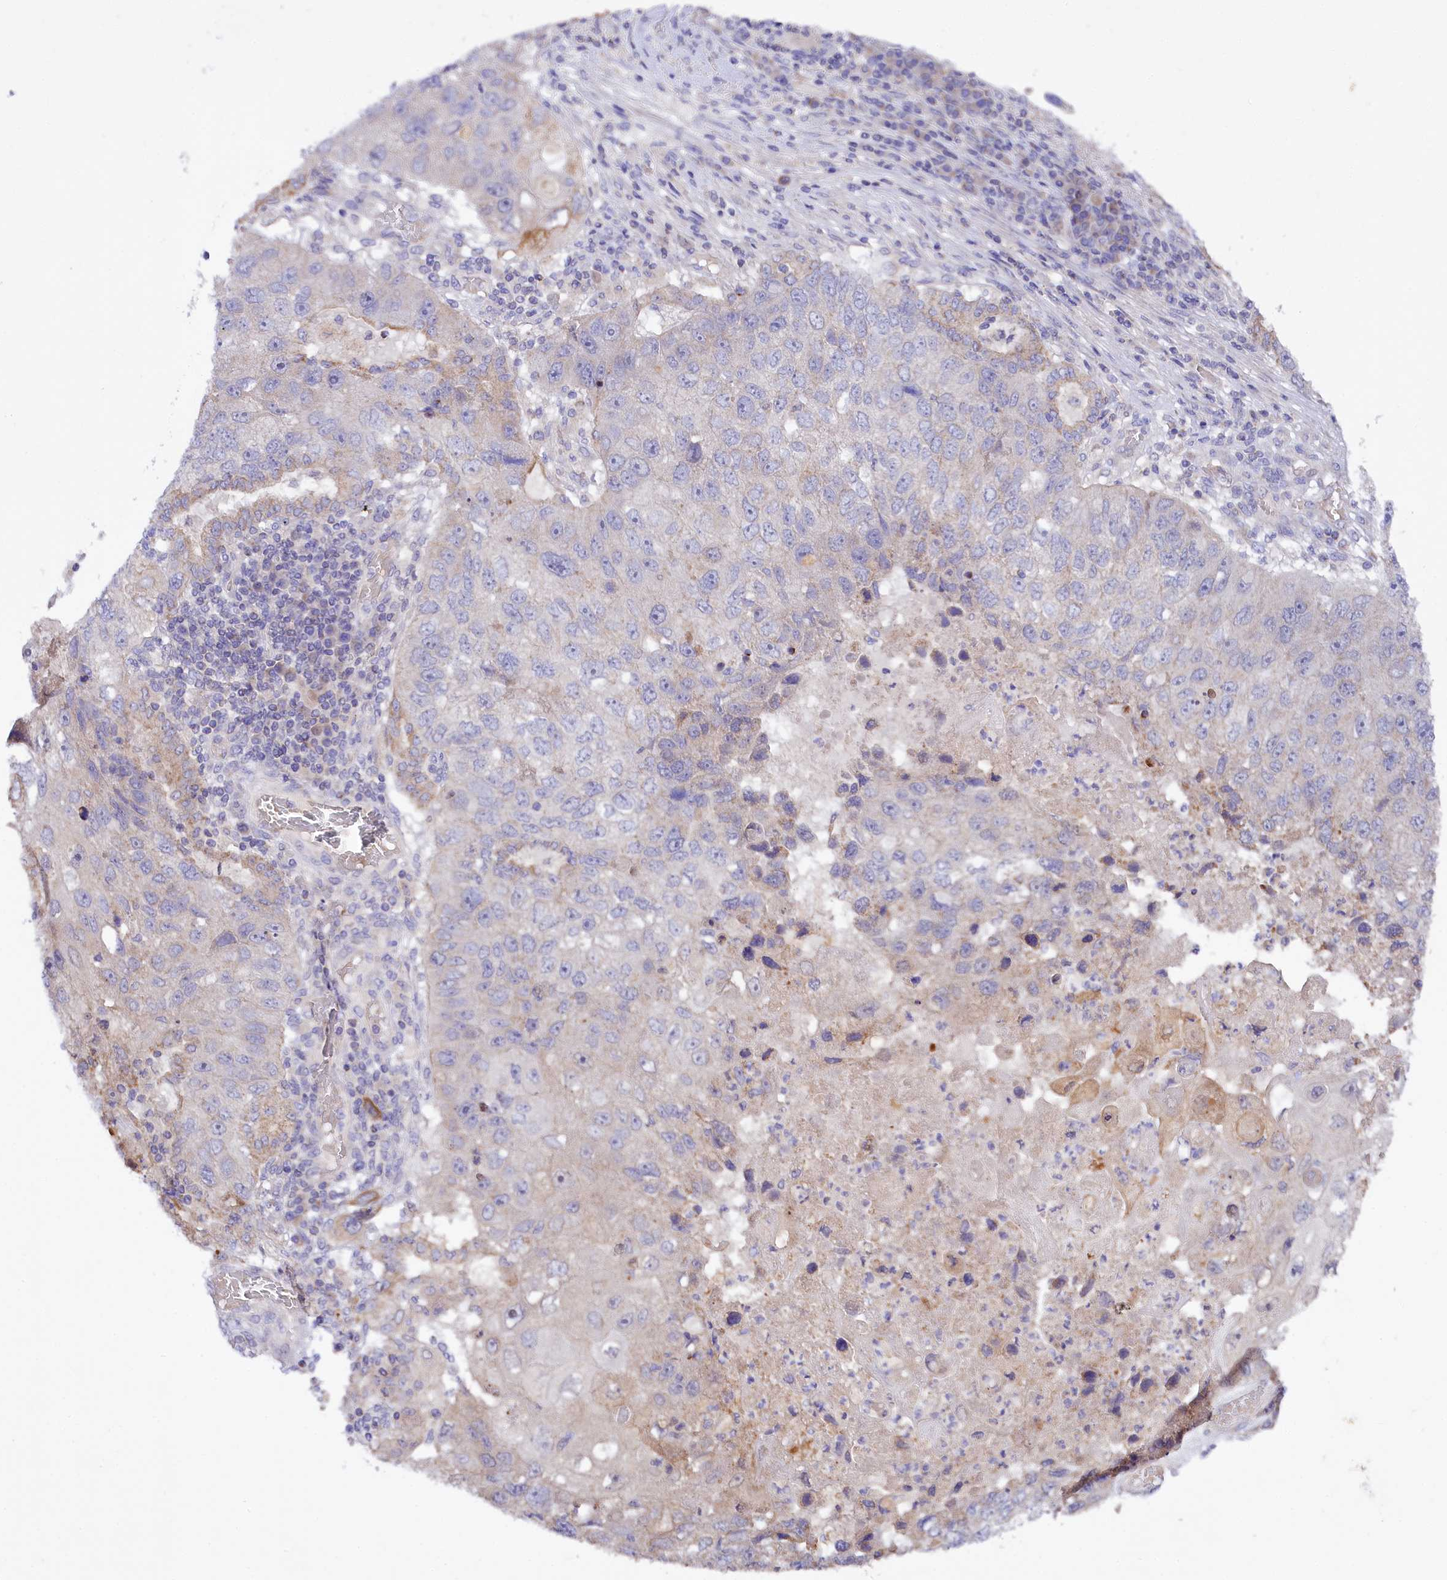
{"staining": {"intensity": "negative", "quantity": "none", "location": "none"}, "tissue": "lung cancer", "cell_type": "Tumor cells", "image_type": "cancer", "snomed": [{"axis": "morphology", "description": "Squamous cell carcinoma, NOS"}, {"axis": "topography", "description": "Lung"}], "caption": "A high-resolution micrograph shows IHC staining of squamous cell carcinoma (lung), which exhibits no significant expression in tumor cells.", "gene": "ZNF45", "patient": {"sex": "male", "age": 61}}